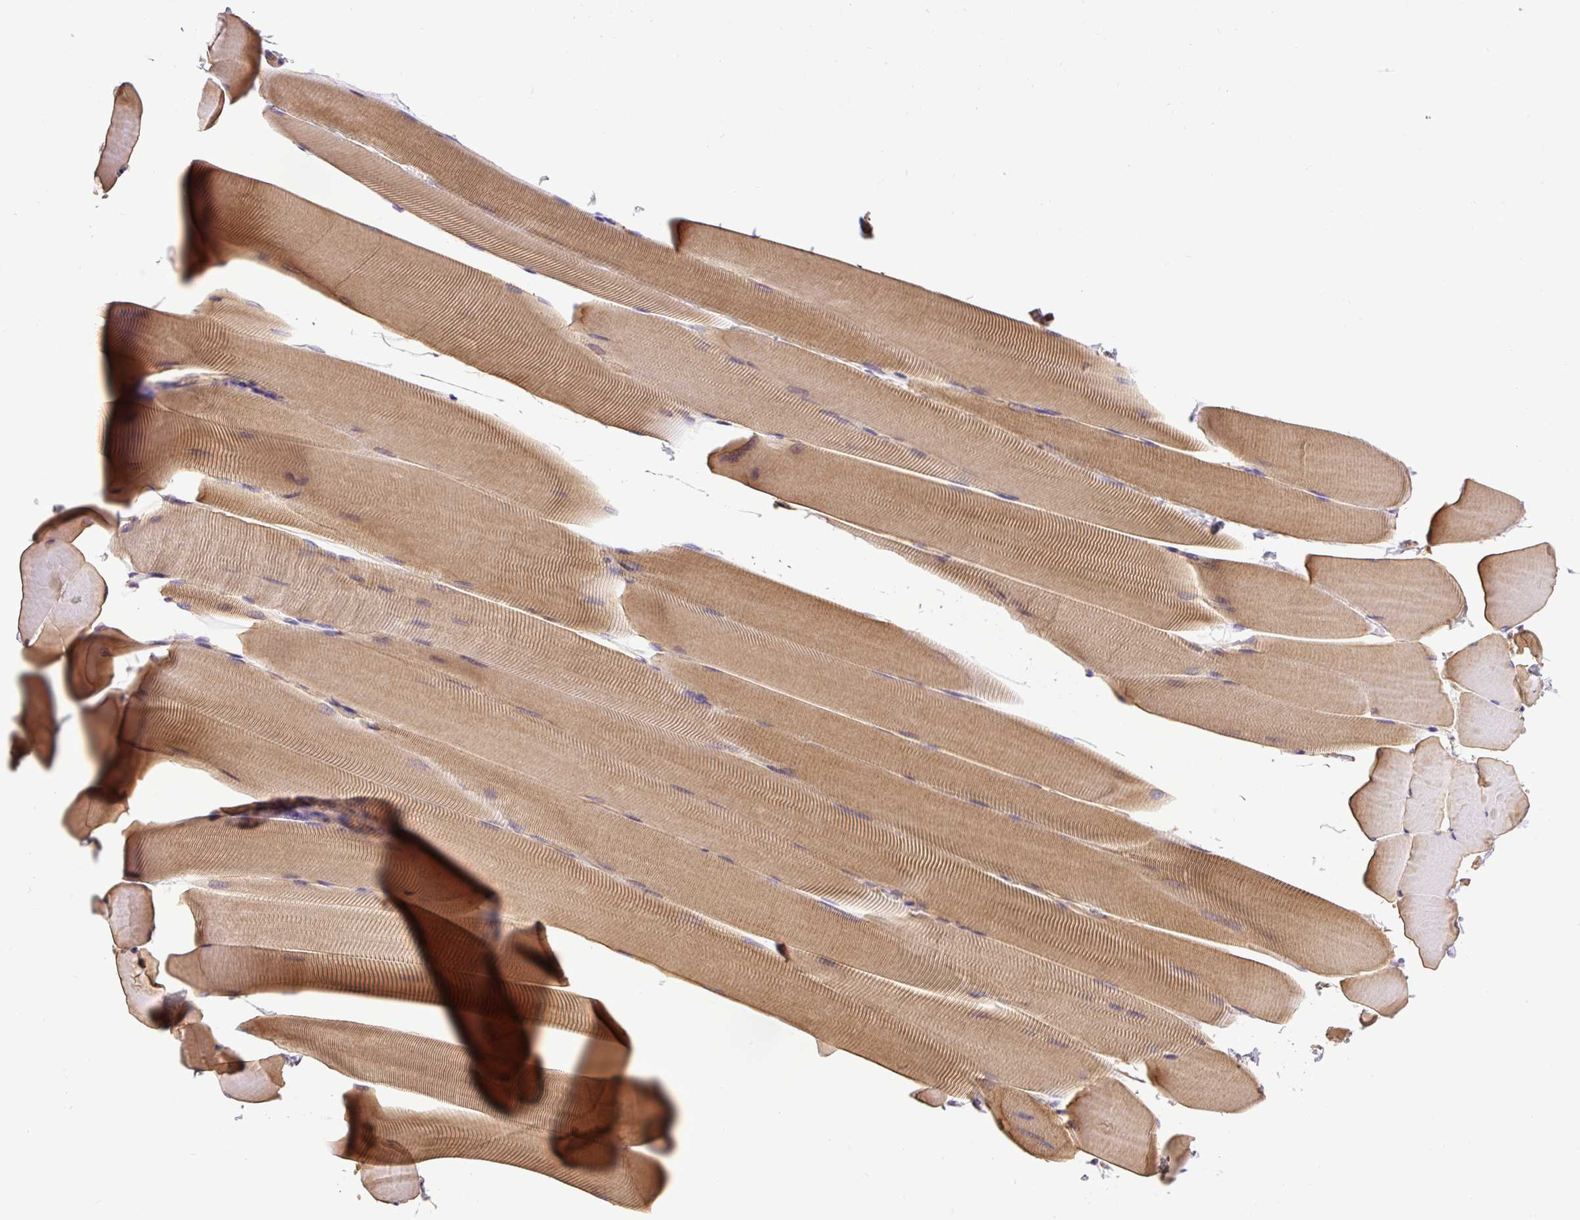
{"staining": {"intensity": "moderate", "quantity": "25%-75%", "location": "cytoplasmic/membranous"}, "tissue": "skeletal muscle", "cell_type": "Myocytes", "image_type": "normal", "snomed": [{"axis": "morphology", "description": "Normal tissue, NOS"}, {"axis": "topography", "description": "Skeletal muscle"}], "caption": "IHC (DAB) staining of normal human skeletal muscle shows moderate cytoplasmic/membranous protein positivity in approximately 25%-75% of myocytes. (Stains: DAB in brown, nuclei in blue, Microscopy: brightfield microscopy at high magnification).", "gene": "DCTN1", "patient": {"sex": "male", "age": 25}}